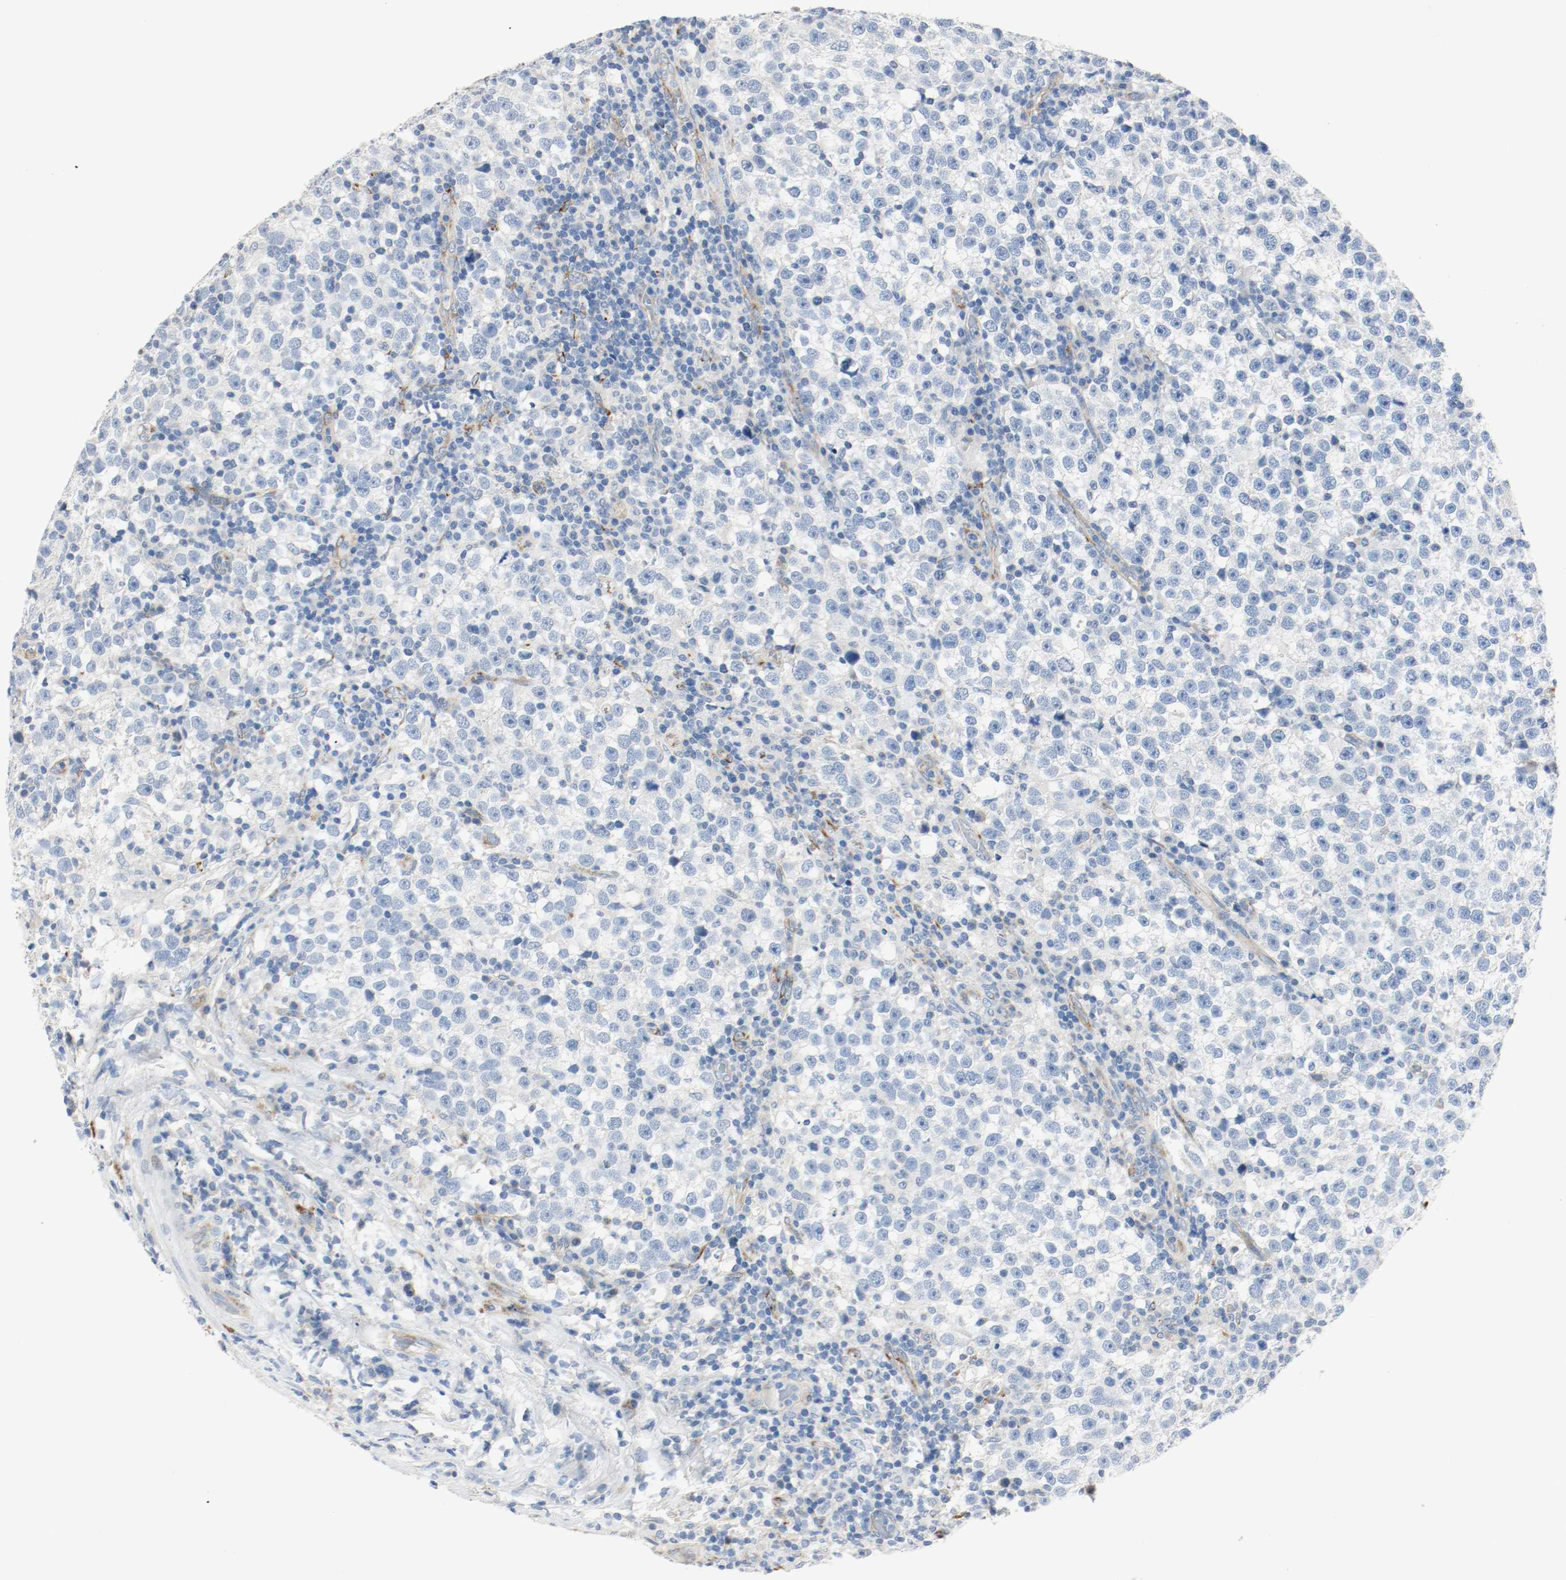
{"staining": {"intensity": "negative", "quantity": "none", "location": "none"}, "tissue": "testis cancer", "cell_type": "Tumor cells", "image_type": "cancer", "snomed": [{"axis": "morphology", "description": "Seminoma, NOS"}, {"axis": "topography", "description": "Testis"}], "caption": "Immunohistochemistry of testis cancer (seminoma) exhibits no expression in tumor cells. Brightfield microscopy of immunohistochemistry (IHC) stained with DAB (brown) and hematoxylin (blue), captured at high magnification.", "gene": "LAMB1", "patient": {"sex": "male", "age": 43}}